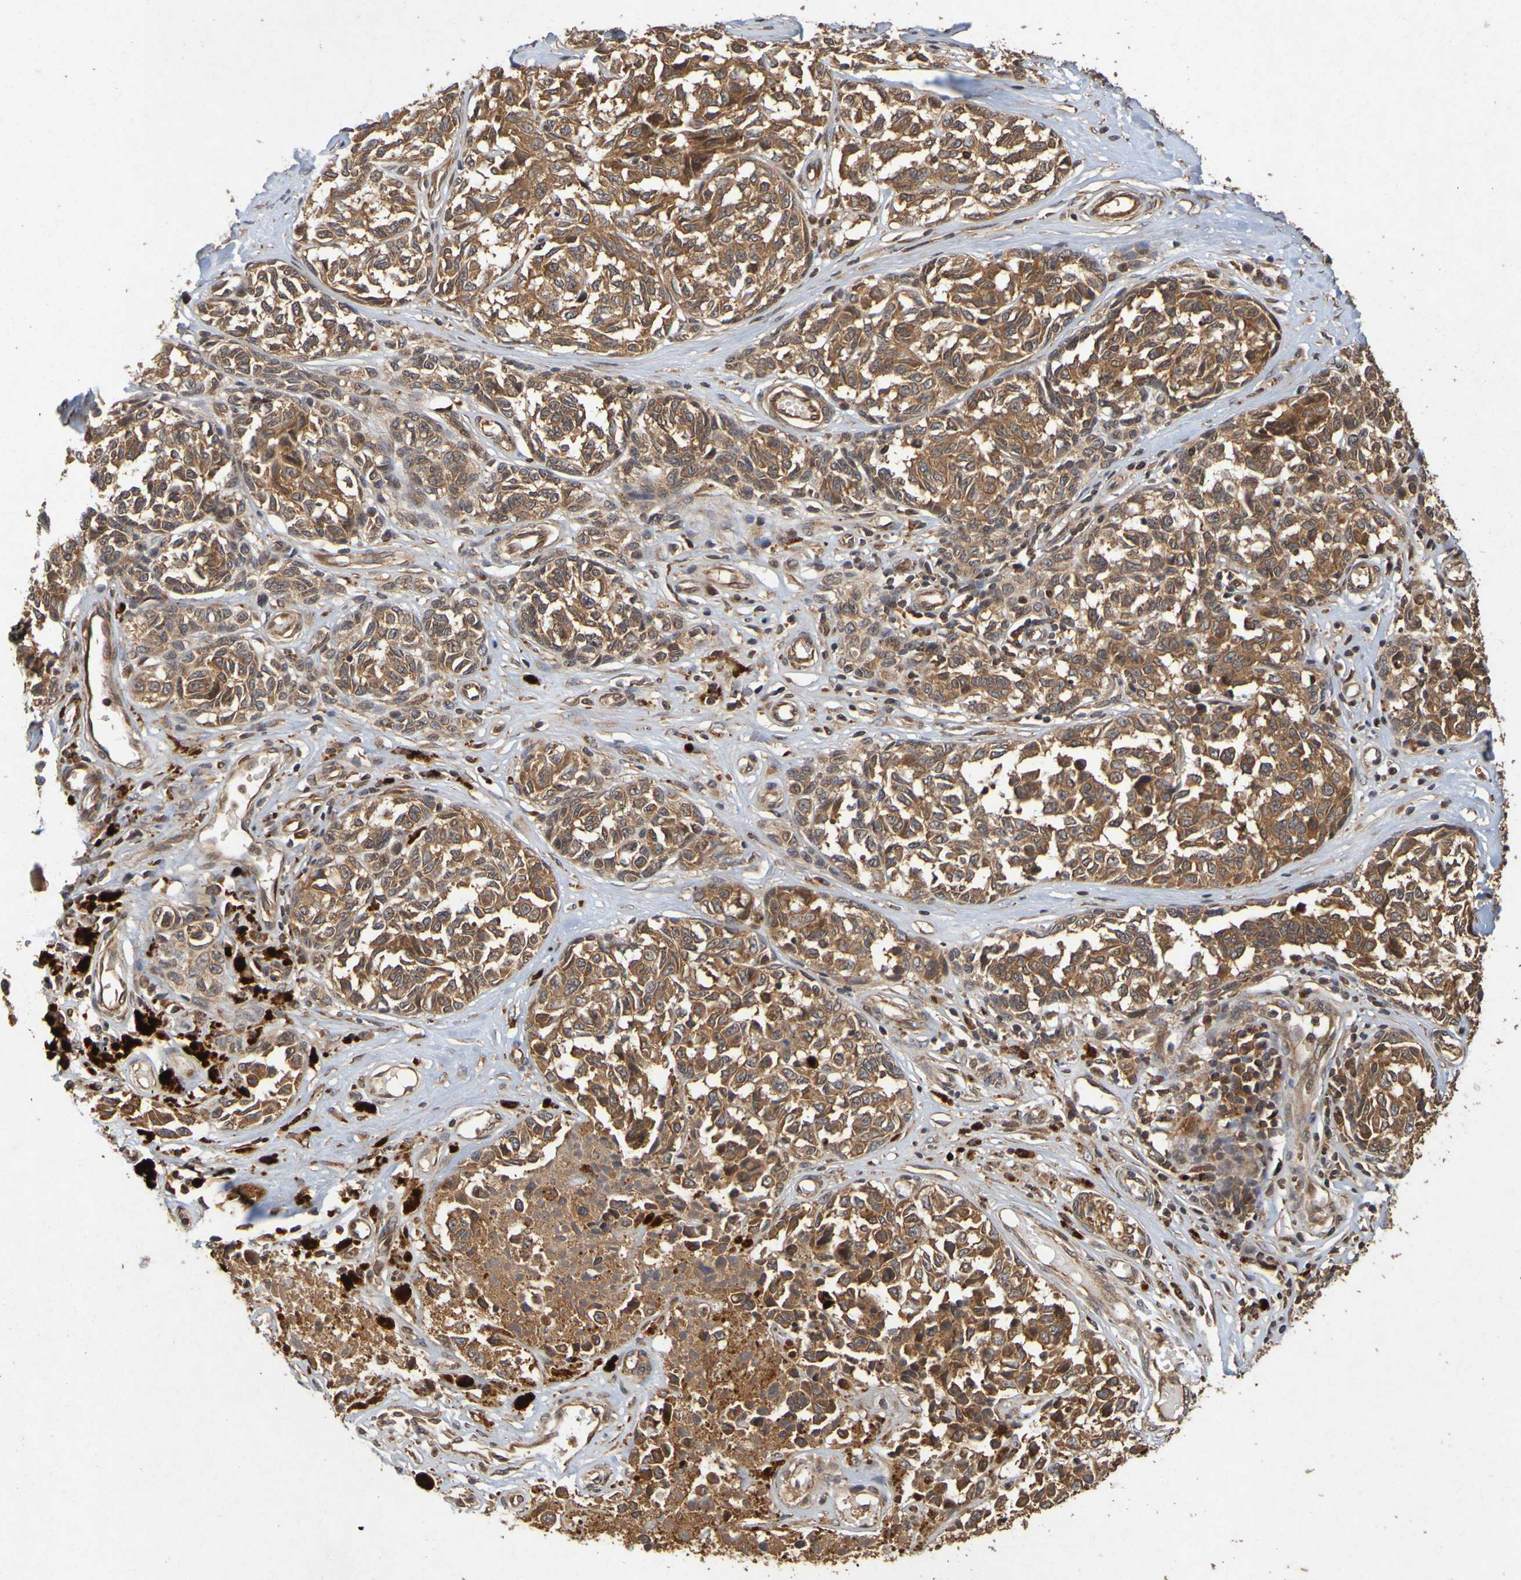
{"staining": {"intensity": "moderate", "quantity": ">75%", "location": "cytoplasmic/membranous"}, "tissue": "melanoma", "cell_type": "Tumor cells", "image_type": "cancer", "snomed": [{"axis": "morphology", "description": "Malignant melanoma, NOS"}, {"axis": "topography", "description": "Skin"}], "caption": "Protein expression analysis of human melanoma reveals moderate cytoplasmic/membranous staining in approximately >75% of tumor cells.", "gene": "OCRL", "patient": {"sex": "female", "age": 64}}